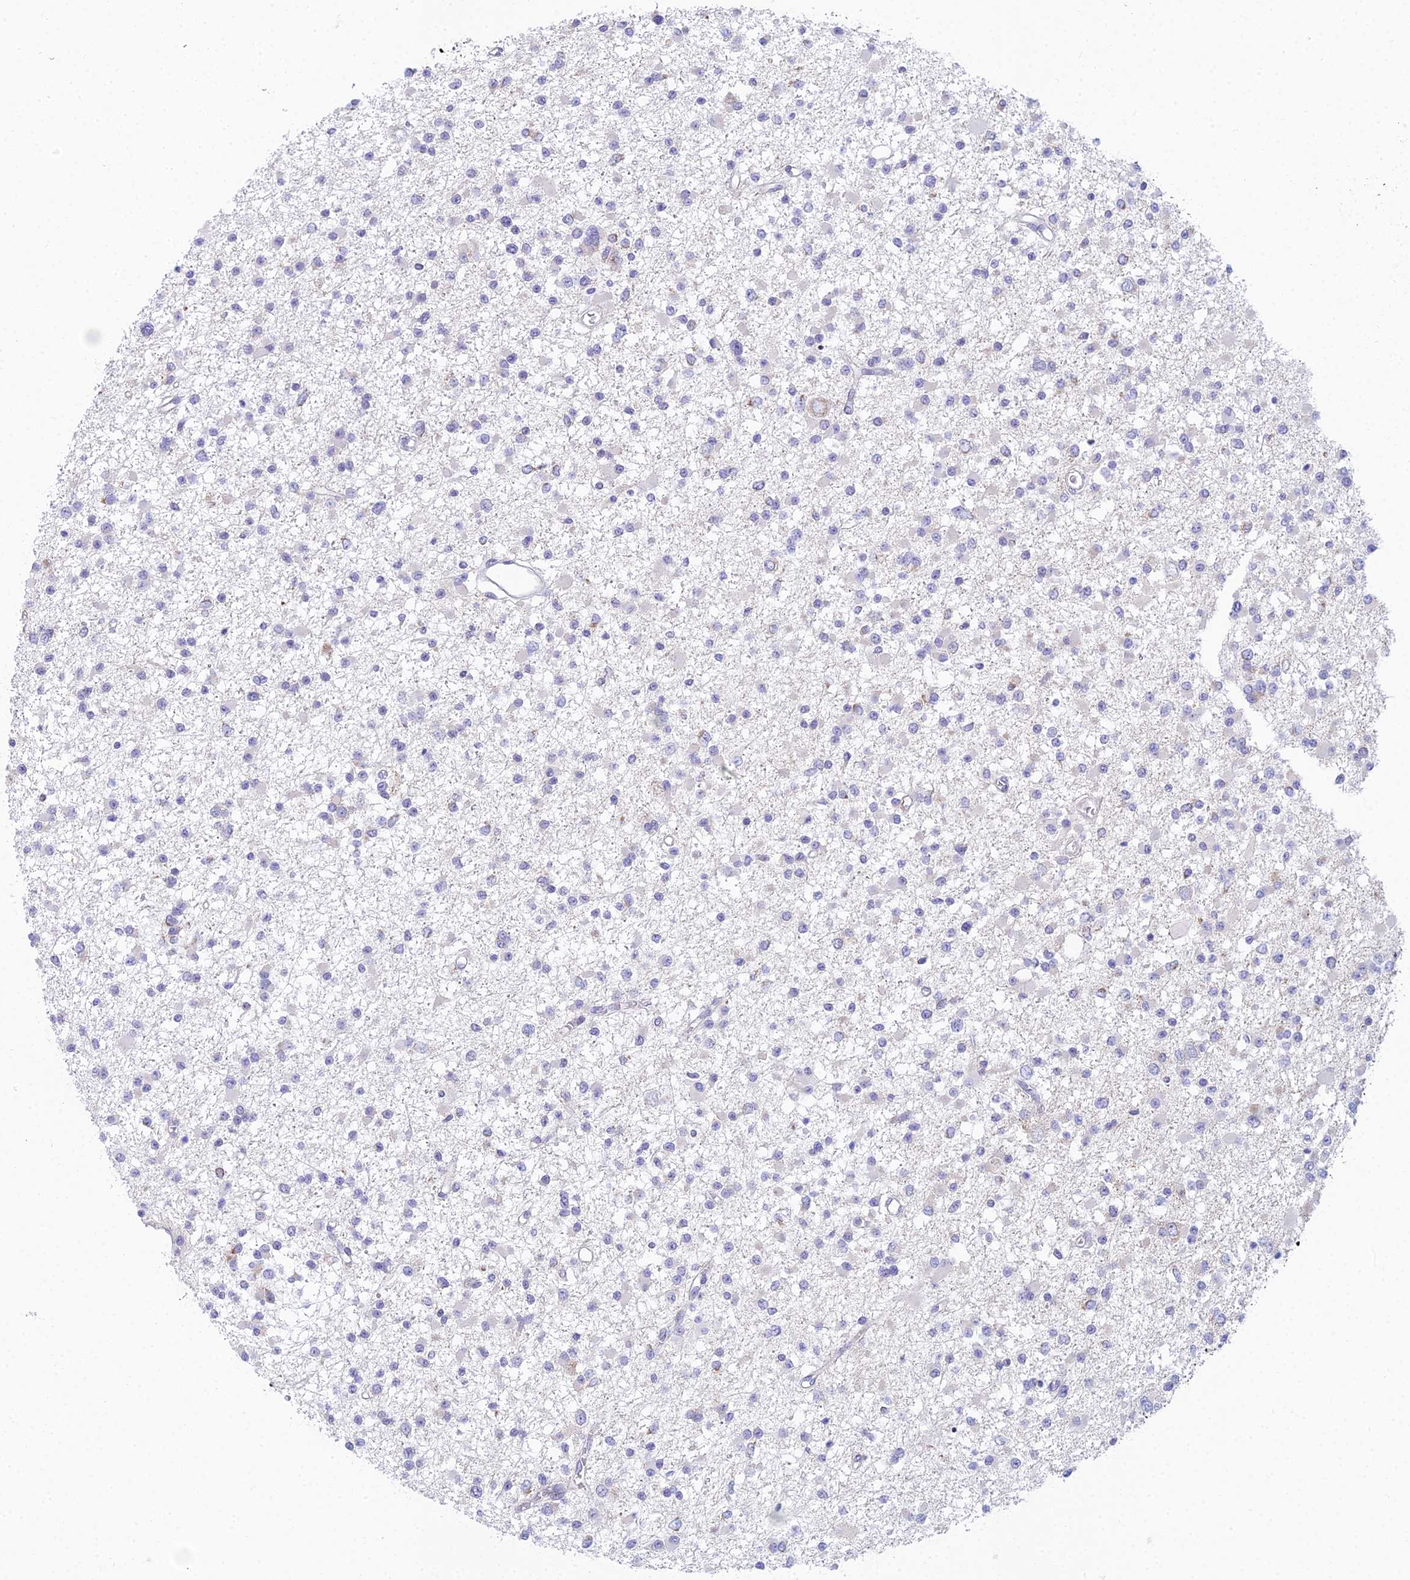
{"staining": {"intensity": "negative", "quantity": "none", "location": "none"}, "tissue": "glioma", "cell_type": "Tumor cells", "image_type": "cancer", "snomed": [{"axis": "morphology", "description": "Glioma, malignant, Low grade"}, {"axis": "topography", "description": "Brain"}], "caption": "DAB (3,3'-diaminobenzidine) immunohistochemical staining of malignant glioma (low-grade) displays no significant positivity in tumor cells.", "gene": "CFAP206", "patient": {"sex": "female", "age": 22}}